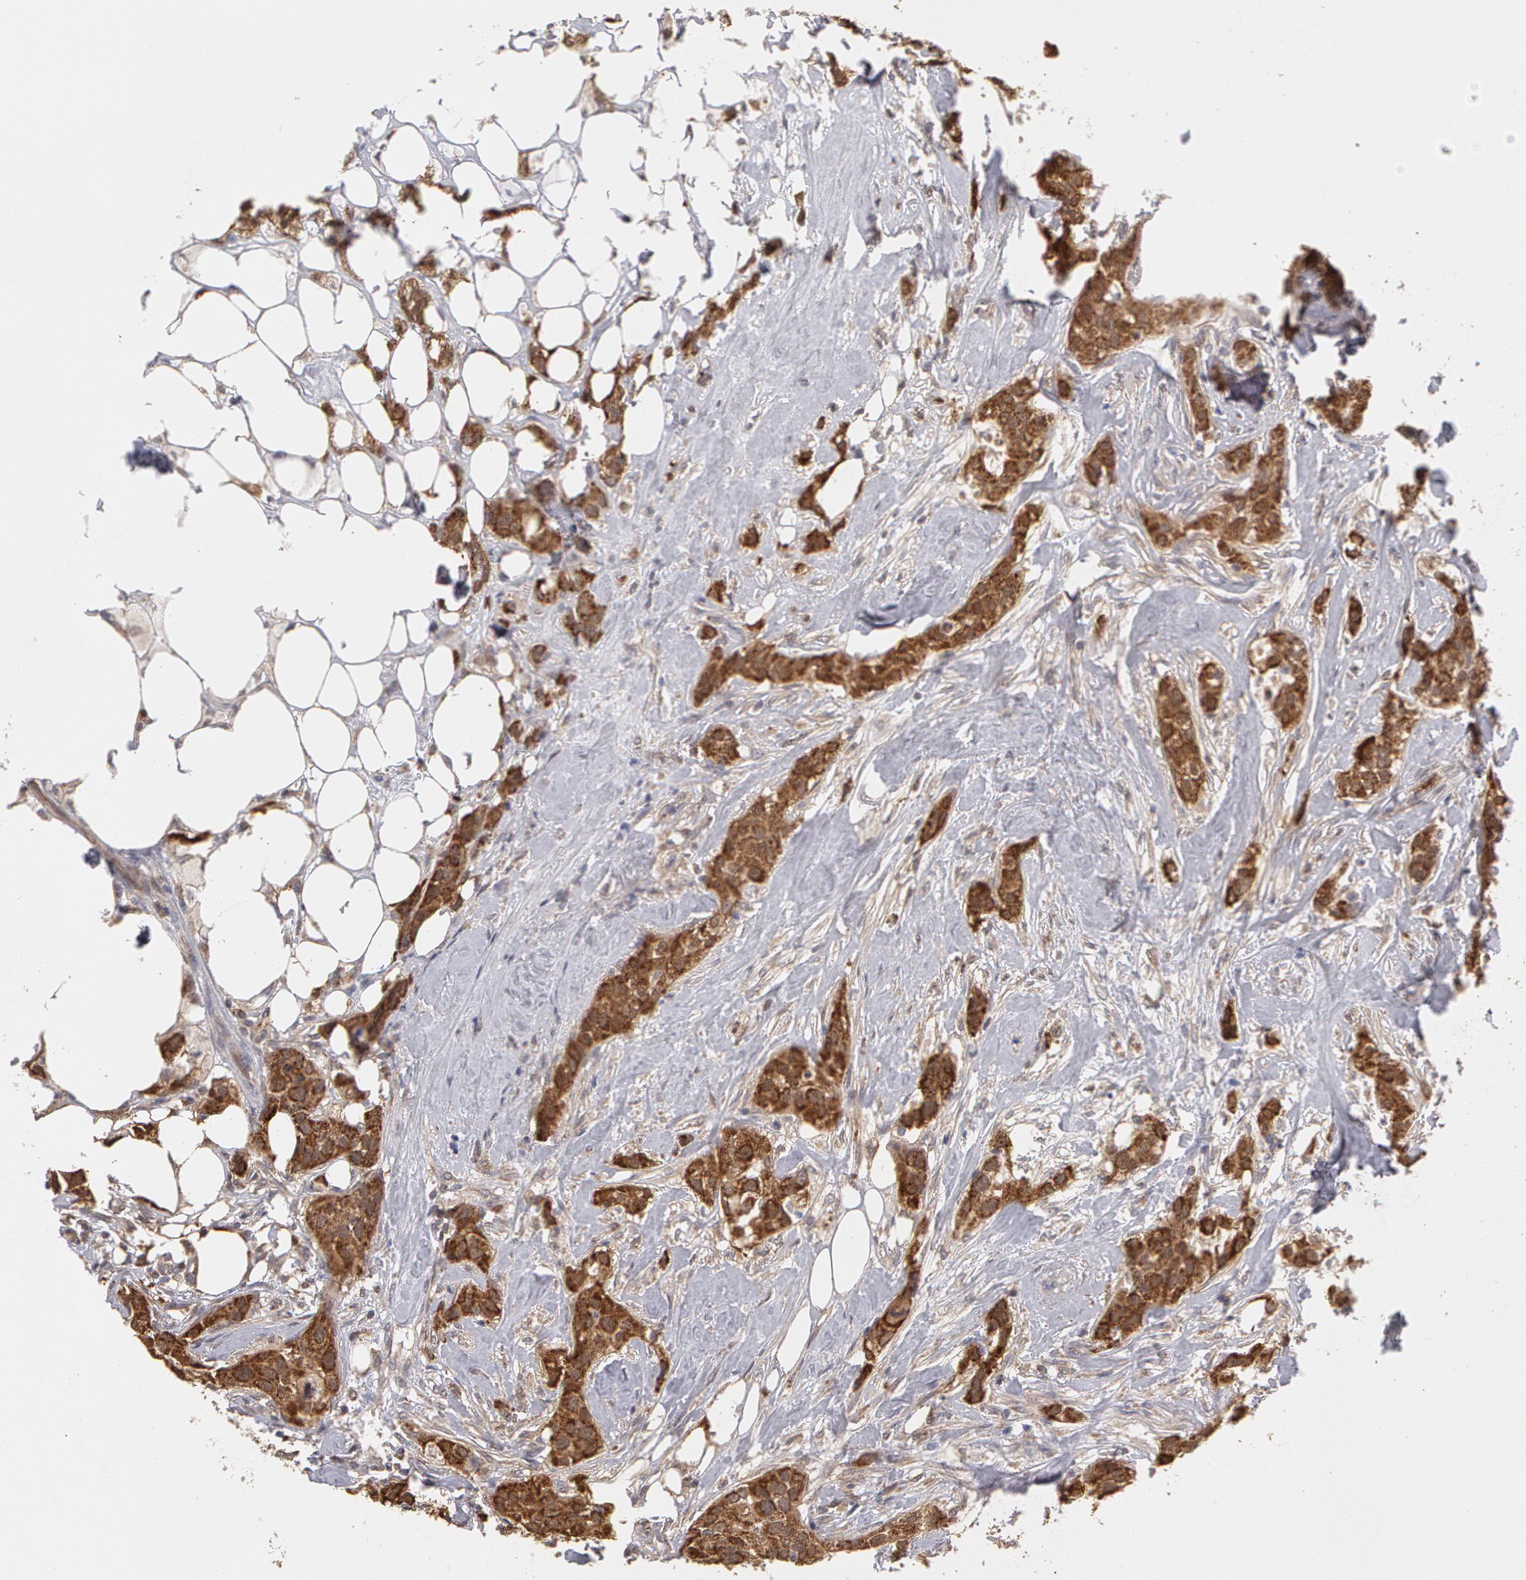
{"staining": {"intensity": "strong", "quantity": ">75%", "location": "cytoplasmic/membranous"}, "tissue": "breast cancer", "cell_type": "Tumor cells", "image_type": "cancer", "snomed": [{"axis": "morphology", "description": "Duct carcinoma"}, {"axis": "topography", "description": "Breast"}], "caption": "Tumor cells exhibit high levels of strong cytoplasmic/membranous staining in about >75% of cells in breast infiltrating ductal carcinoma.", "gene": "MPST", "patient": {"sex": "female", "age": 45}}